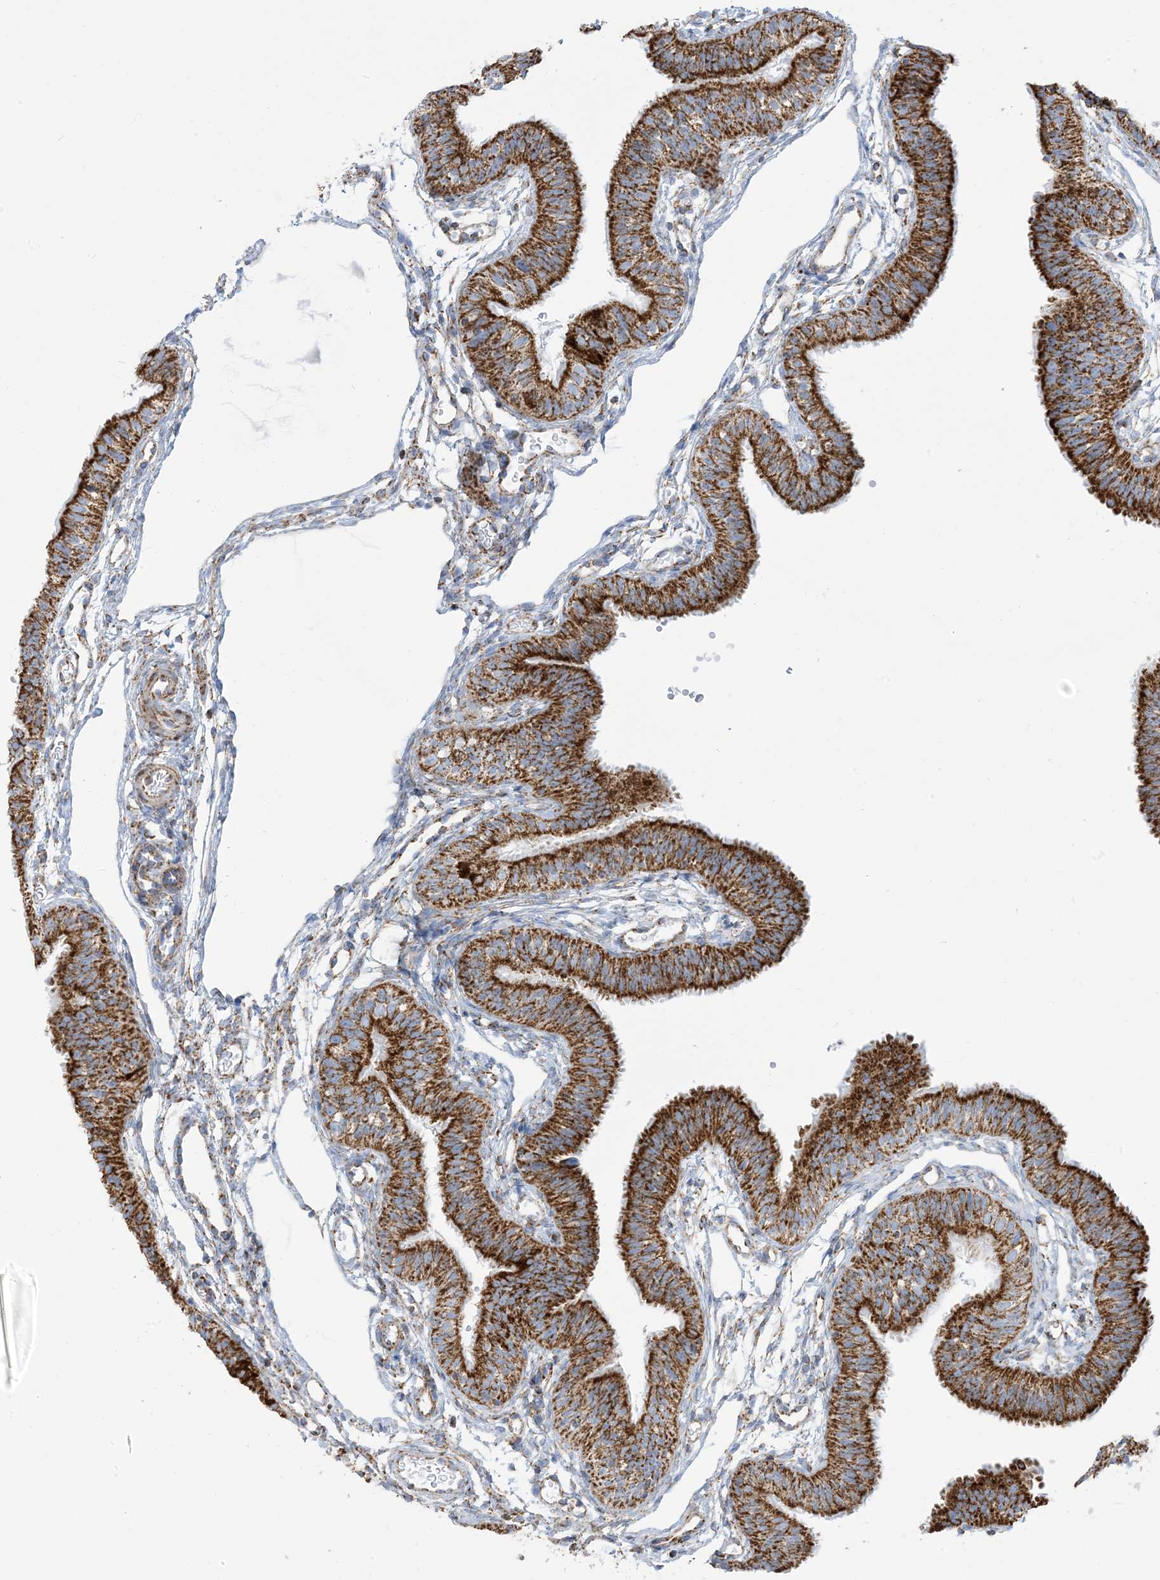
{"staining": {"intensity": "strong", "quantity": ">75%", "location": "cytoplasmic/membranous"}, "tissue": "fallopian tube", "cell_type": "Glandular cells", "image_type": "normal", "snomed": [{"axis": "morphology", "description": "Normal tissue, NOS"}, {"axis": "topography", "description": "Fallopian tube"}], "caption": "Protein expression analysis of normal human fallopian tube reveals strong cytoplasmic/membranous expression in approximately >75% of glandular cells. The staining was performed using DAB, with brown indicating positive protein expression. Nuclei are stained blue with hematoxylin.", "gene": "SAMM50", "patient": {"sex": "female", "age": 35}}